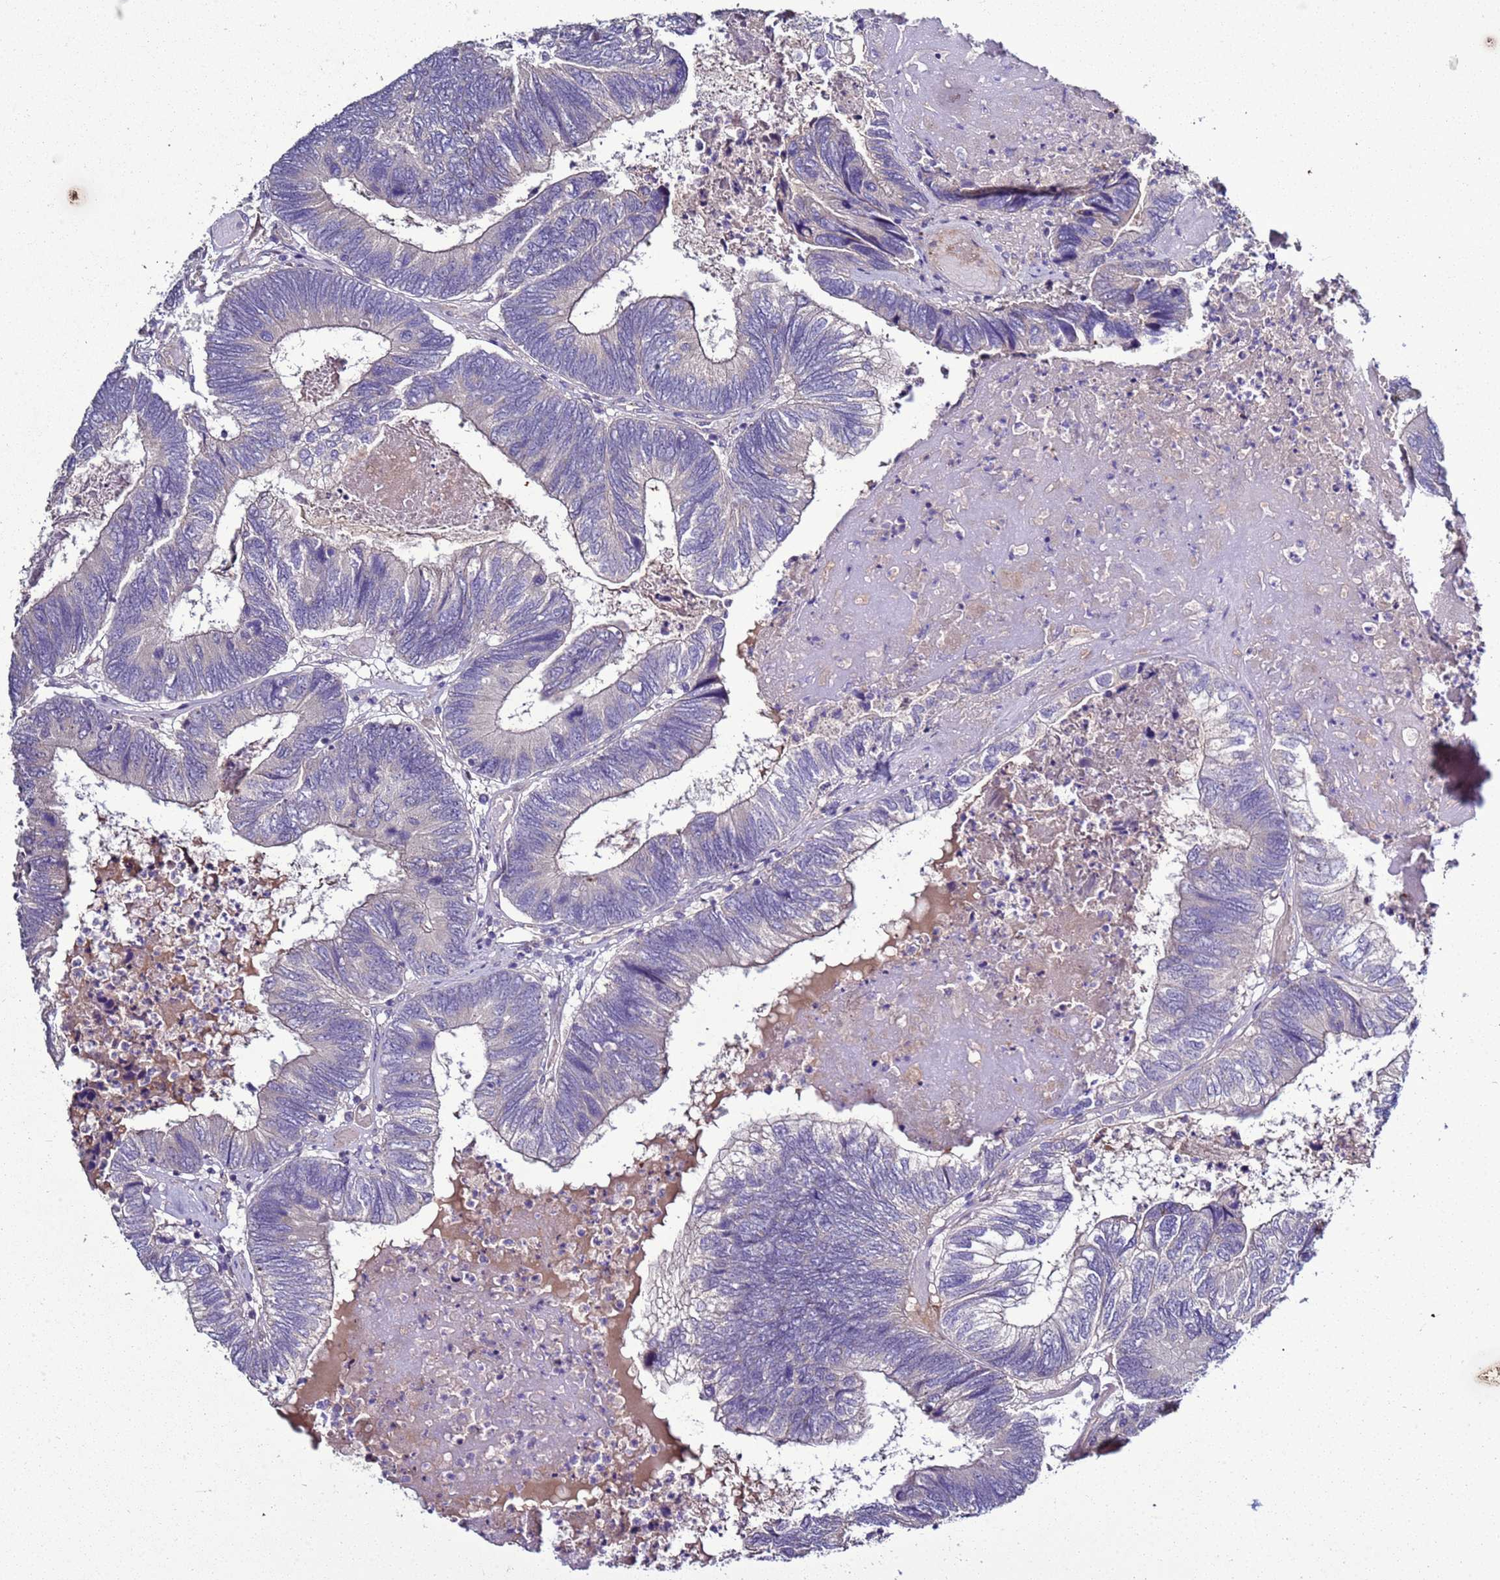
{"staining": {"intensity": "negative", "quantity": "none", "location": "none"}, "tissue": "colorectal cancer", "cell_type": "Tumor cells", "image_type": "cancer", "snomed": [{"axis": "morphology", "description": "Adenocarcinoma, NOS"}, {"axis": "topography", "description": "Colon"}], "caption": "Immunohistochemical staining of human colorectal cancer (adenocarcinoma) reveals no significant expression in tumor cells.", "gene": "RABL2B", "patient": {"sex": "female", "age": 67}}